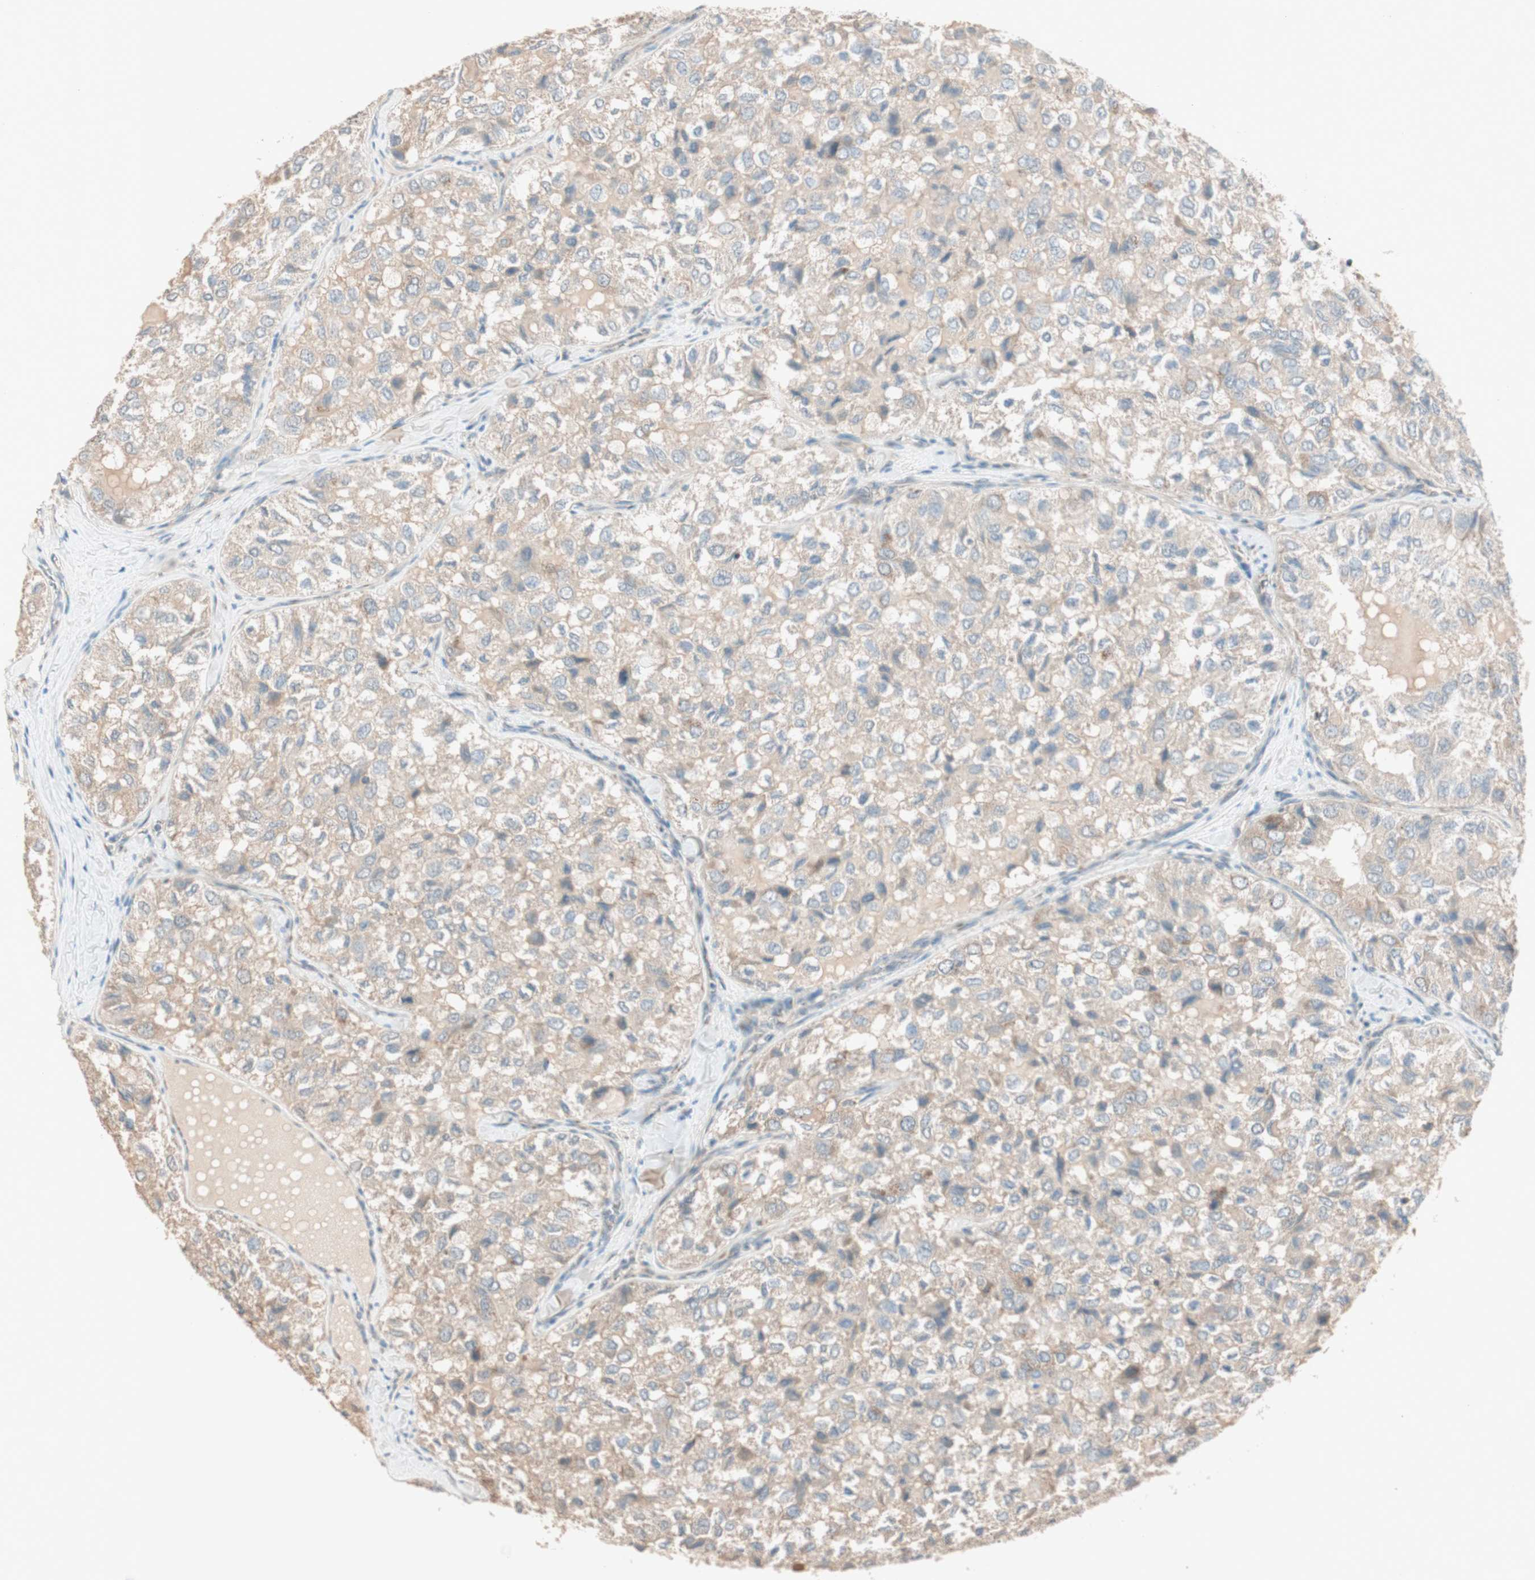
{"staining": {"intensity": "weak", "quantity": ">75%", "location": "cytoplasmic/membranous"}, "tissue": "thyroid cancer", "cell_type": "Tumor cells", "image_type": "cancer", "snomed": [{"axis": "morphology", "description": "Follicular adenoma carcinoma, NOS"}, {"axis": "topography", "description": "Thyroid gland"}], "caption": "Human thyroid cancer (follicular adenoma carcinoma) stained with a protein marker displays weak staining in tumor cells.", "gene": "SEC16A", "patient": {"sex": "male", "age": 75}}